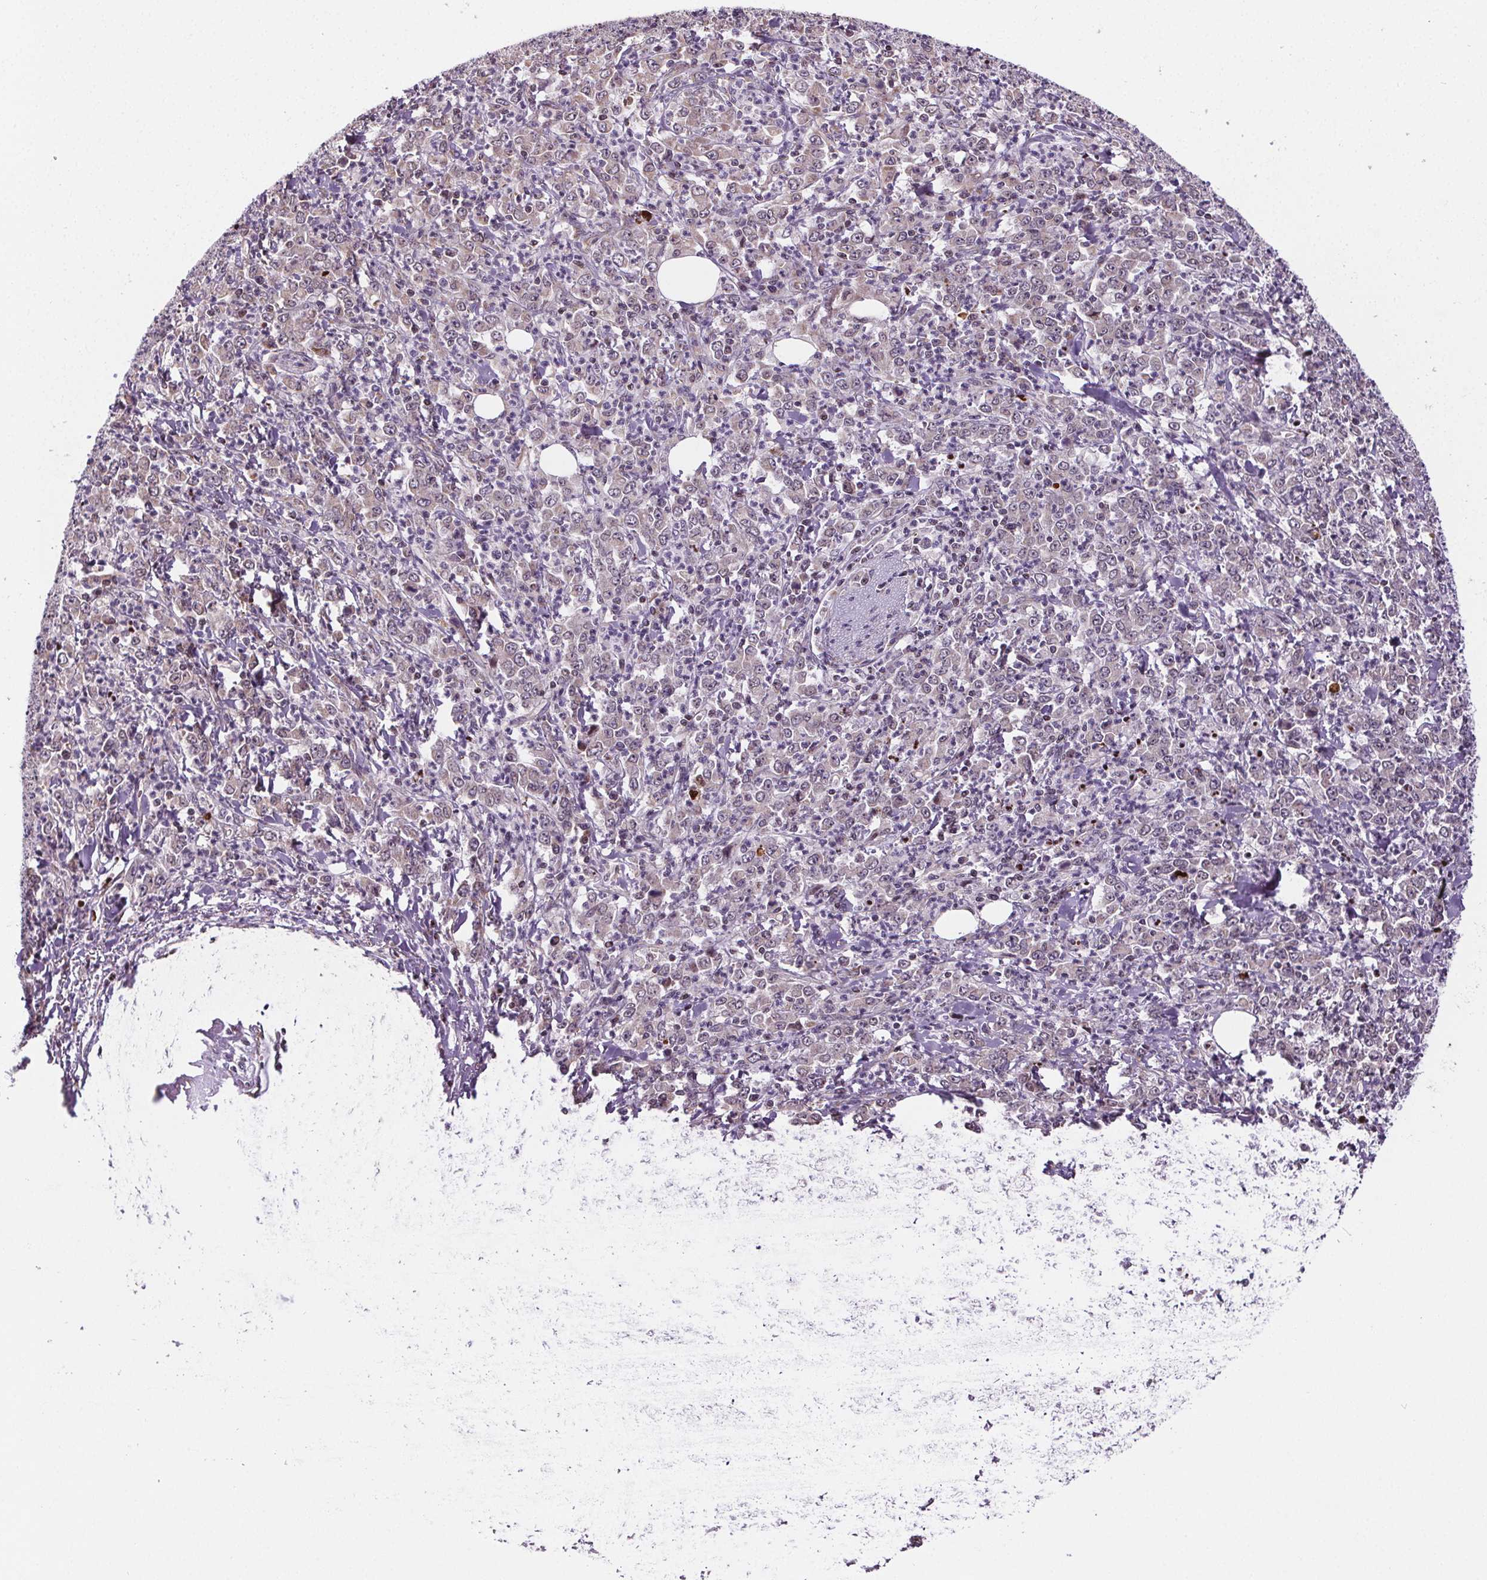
{"staining": {"intensity": "negative", "quantity": "none", "location": "none"}, "tissue": "stomach cancer", "cell_type": "Tumor cells", "image_type": "cancer", "snomed": [{"axis": "morphology", "description": "Adenocarcinoma, NOS"}, {"axis": "topography", "description": "Stomach, lower"}], "caption": "There is no significant positivity in tumor cells of stomach cancer (adenocarcinoma).", "gene": "SUCLA2", "patient": {"sex": "female", "age": 71}}